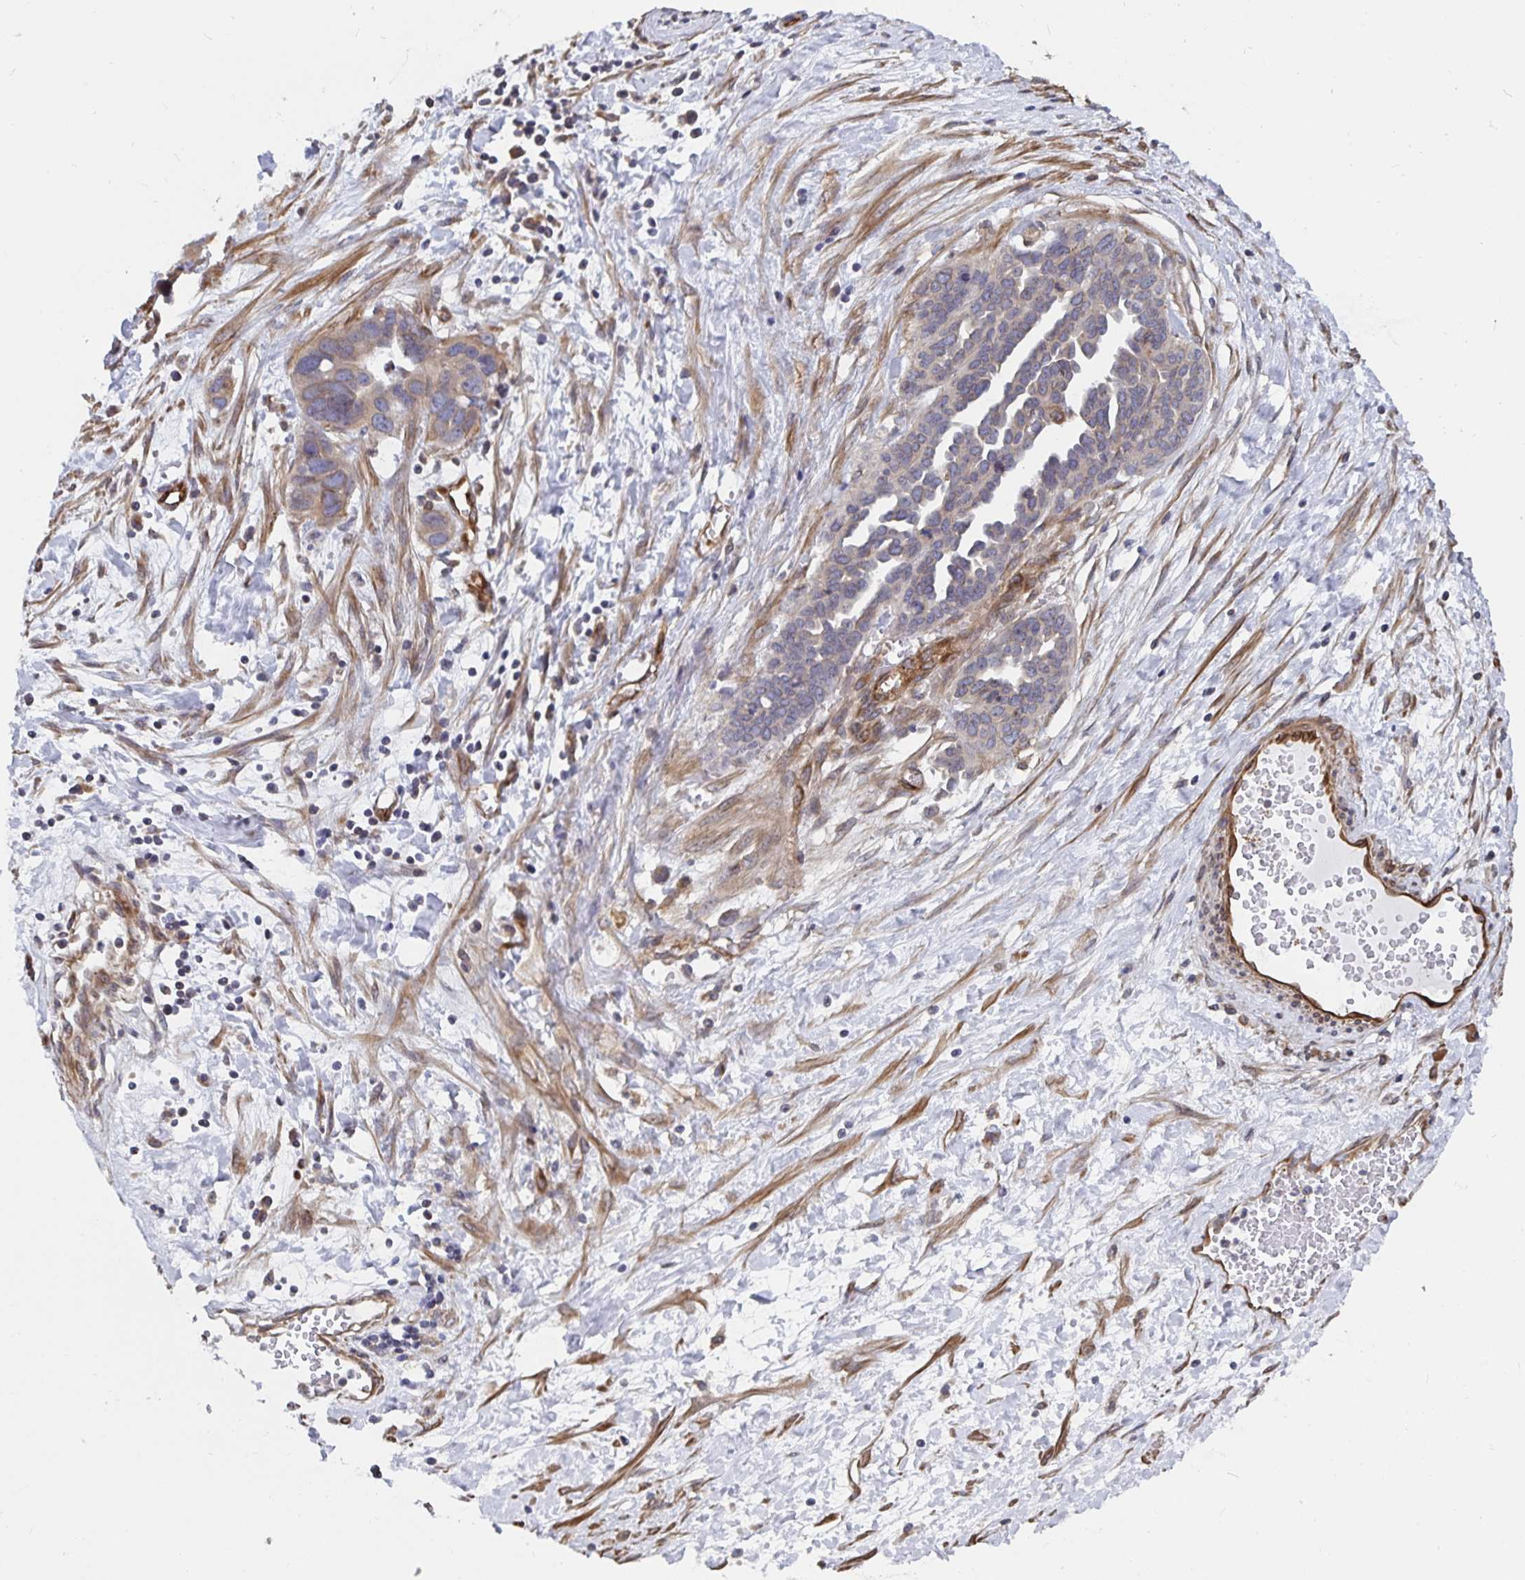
{"staining": {"intensity": "weak", "quantity": "25%-75%", "location": "cytoplasmic/membranous"}, "tissue": "ovarian cancer", "cell_type": "Tumor cells", "image_type": "cancer", "snomed": [{"axis": "morphology", "description": "Cystadenocarcinoma, serous, NOS"}, {"axis": "topography", "description": "Ovary"}], "caption": "Weak cytoplasmic/membranous positivity for a protein is identified in about 25%-75% of tumor cells of ovarian serous cystadenocarcinoma using IHC.", "gene": "BCAP29", "patient": {"sex": "female", "age": 54}}